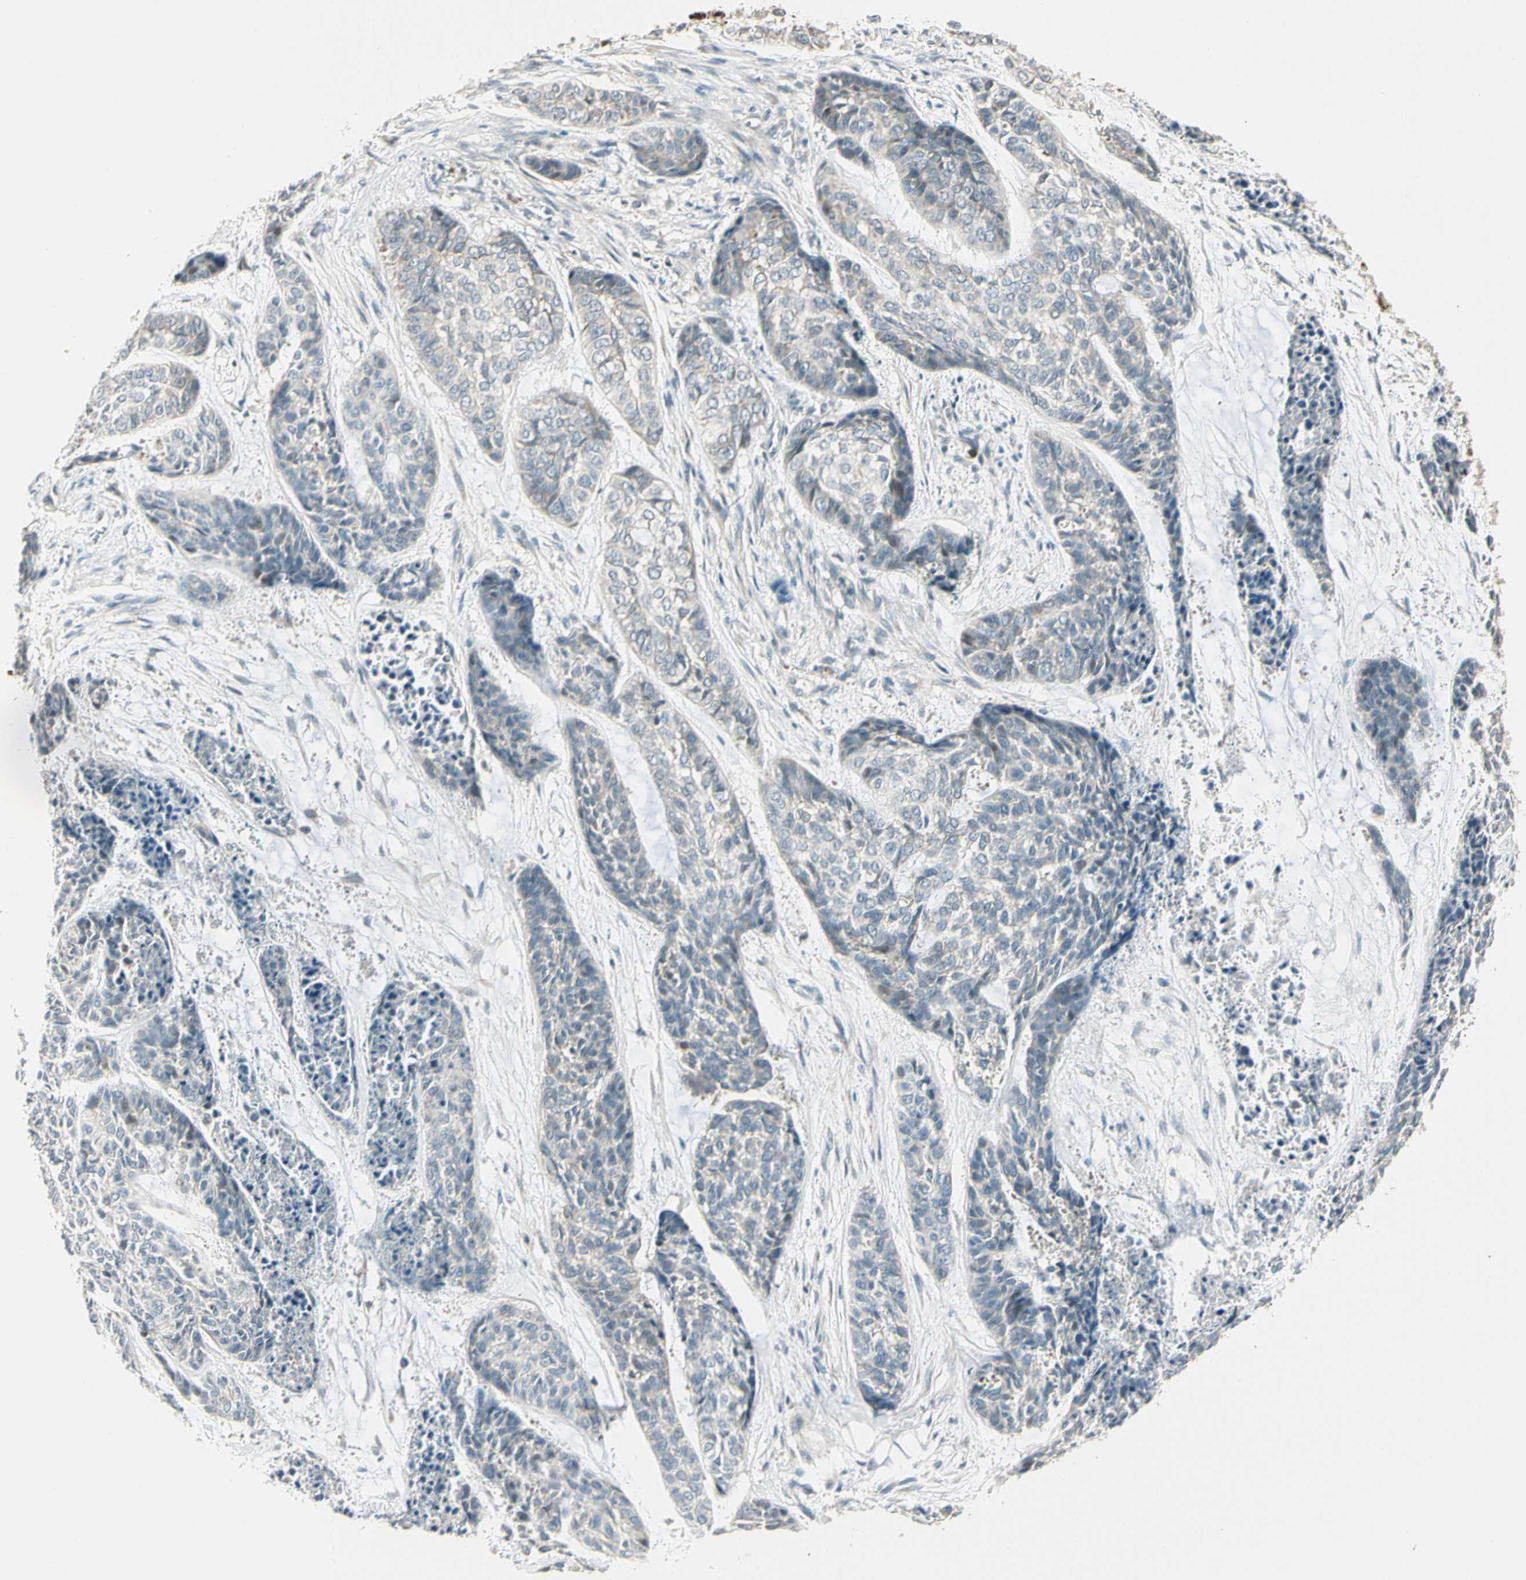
{"staining": {"intensity": "negative", "quantity": "none", "location": "none"}, "tissue": "skin cancer", "cell_type": "Tumor cells", "image_type": "cancer", "snomed": [{"axis": "morphology", "description": "Basal cell carcinoma"}, {"axis": "topography", "description": "Skin"}], "caption": "This histopathology image is of skin cancer stained with immunohistochemistry (IHC) to label a protein in brown with the nuclei are counter-stained blue. There is no positivity in tumor cells.", "gene": "PCDHB15", "patient": {"sex": "female", "age": 64}}